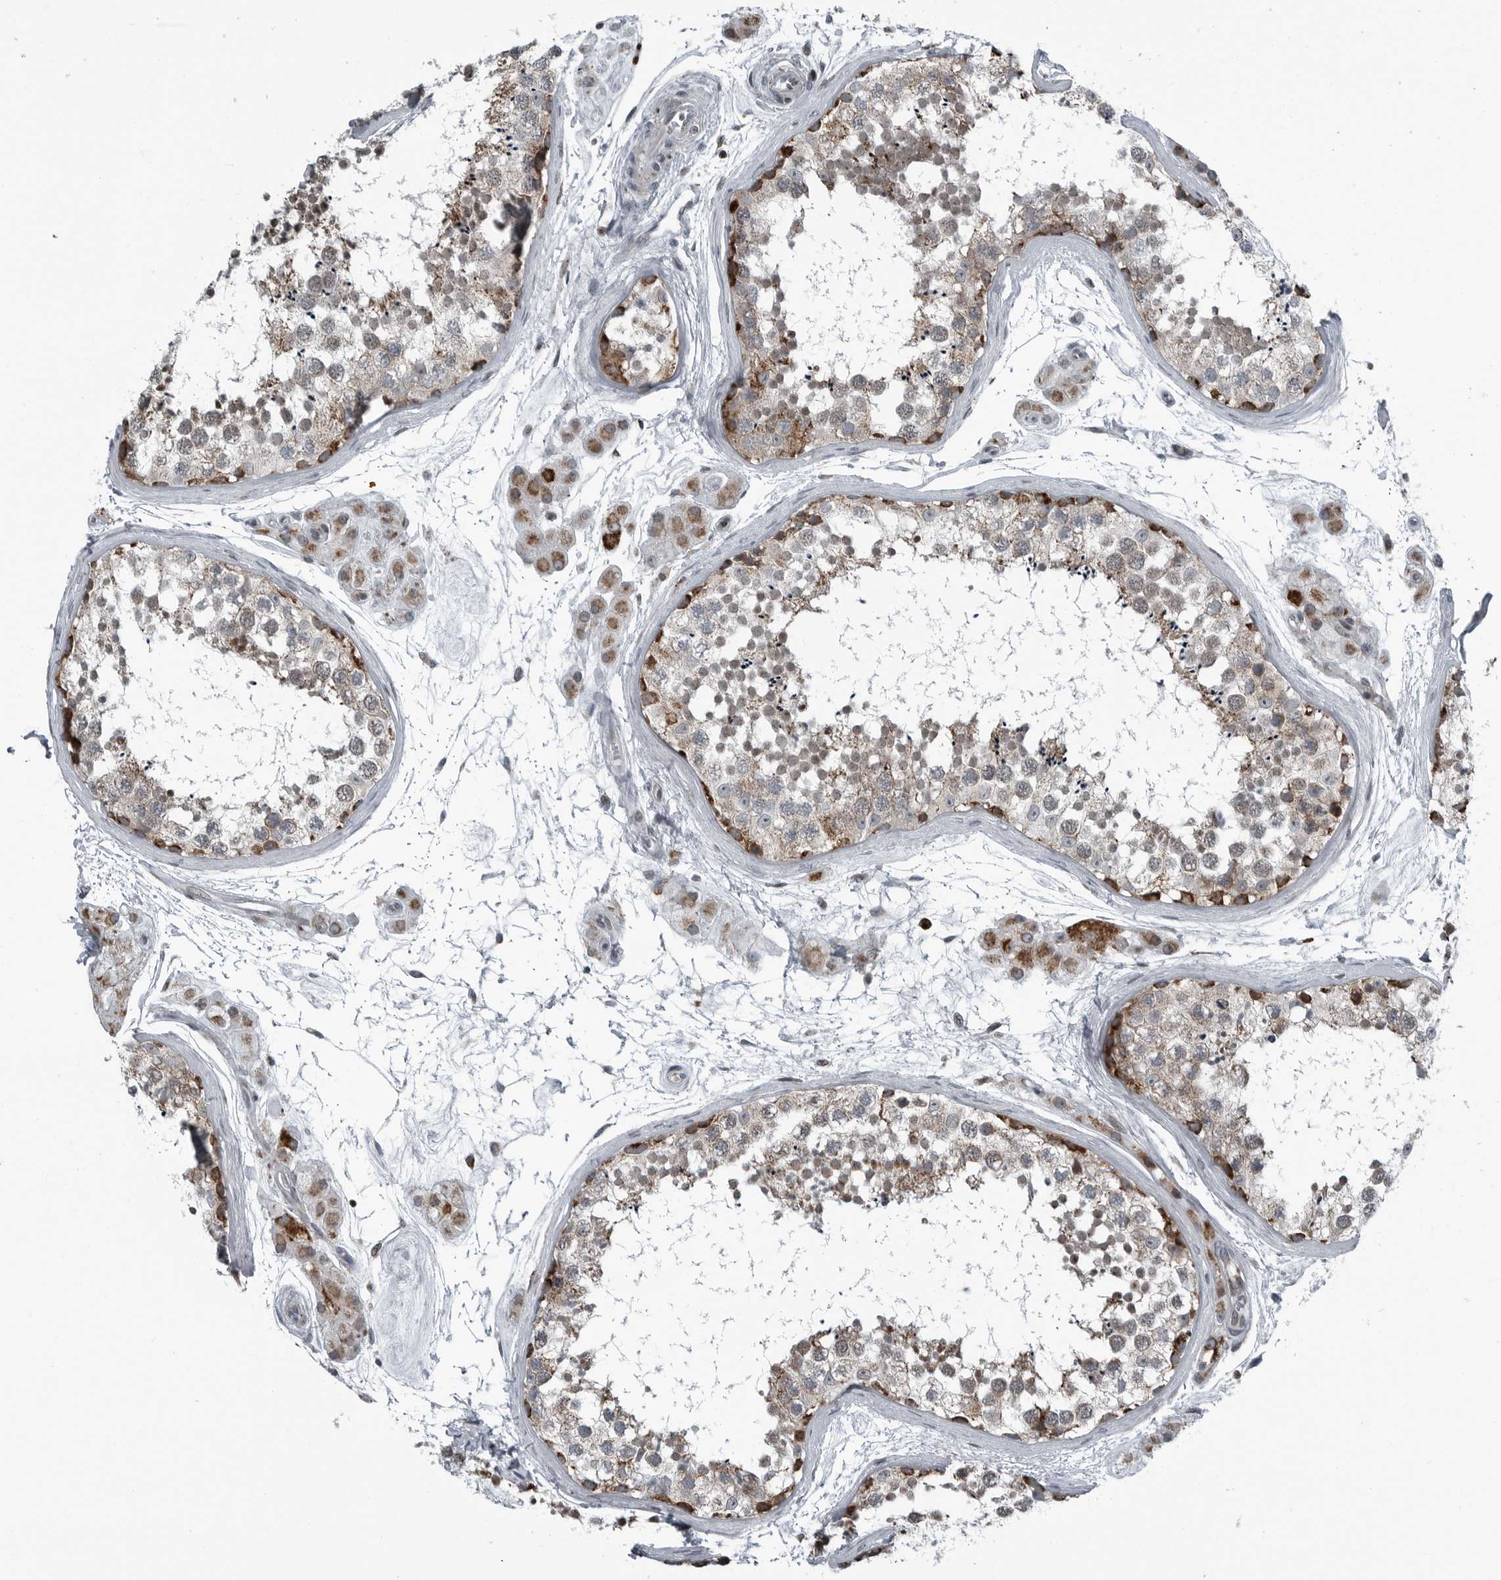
{"staining": {"intensity": "moderate", "quantity": ">75%", "location": "cytoplasmic/membranous"}, "tissue": "testis", "cell_type": "Cells in seminiferous ducts", "image_type": "normal", "snomed": [{"axis": "morphology", "description": "Normal tissue, NOS"}, {"axis": "topography", "description": "Testis"}], "caption": "High-power microscopy captured an immunohistochemistry photomicrograph of unremarkable testis, revealing moderate cytoplasmic/membranous expression in approximately >75% of cells in seminiferous ducts. Nuclei are stained in blue.", "gene": "GAK", "patient": {"sex": "male", "age": 56}}